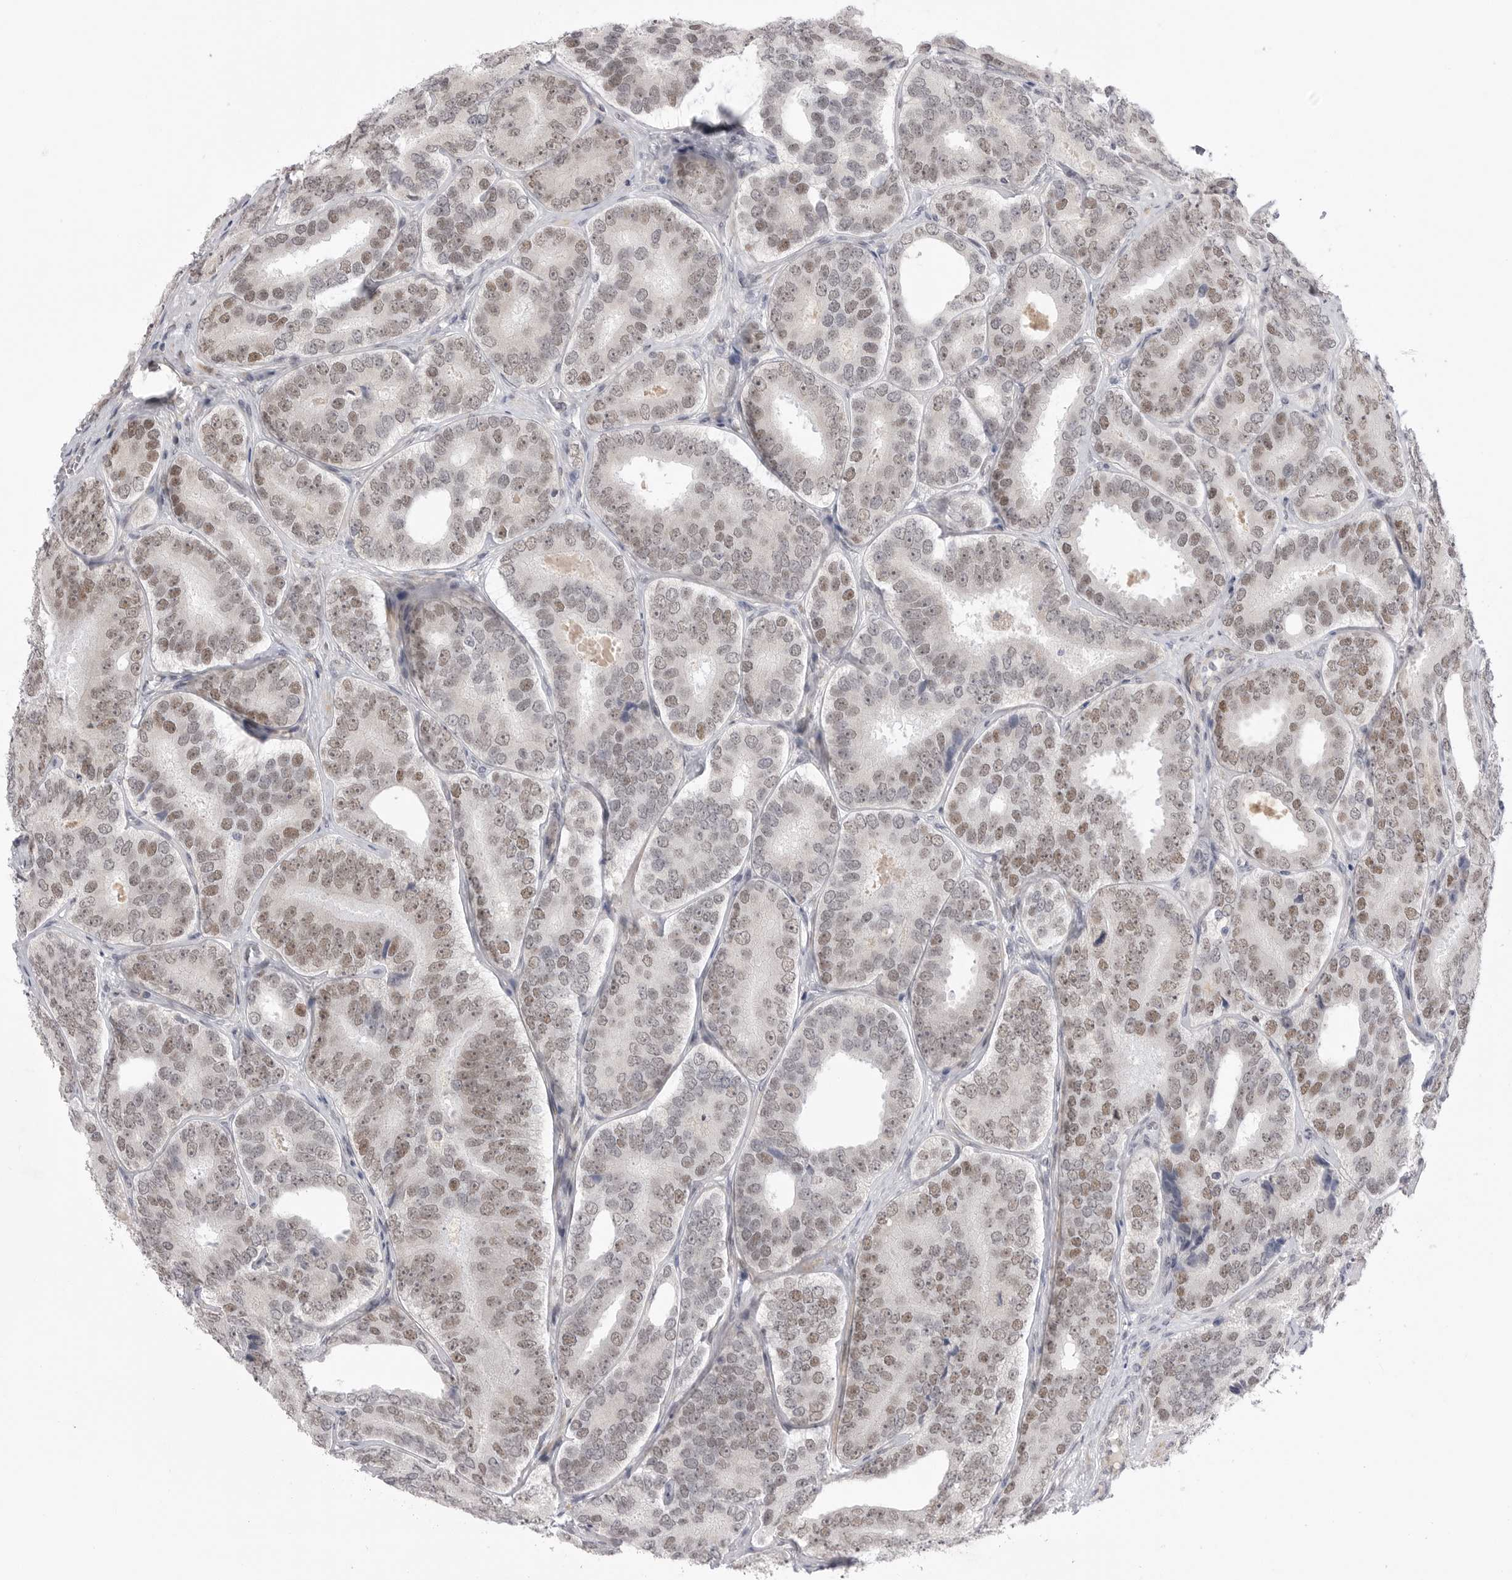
{"staining": {"intensity": "weak", "quantity": "25%-75%", "location": "nuclear"}, "tissue": "prostate cancer", "cell_type": "Tumor cells", "image_type": "cancer", "snomed": [{"axis": "morphology", "description": "Adenocarcinoma, High grade"}, {"axis": "topography", "description": "Prostate"}], "caption": "Approximately 25%-75% of tumor cells in human prostate adenocarcinoma (high-grade) demonstrate weak nuclear protein expression as visualized by brown immunohistochemical staining.", "gene": "GGT6", "patient": {"sex": "male", "age": 56}}